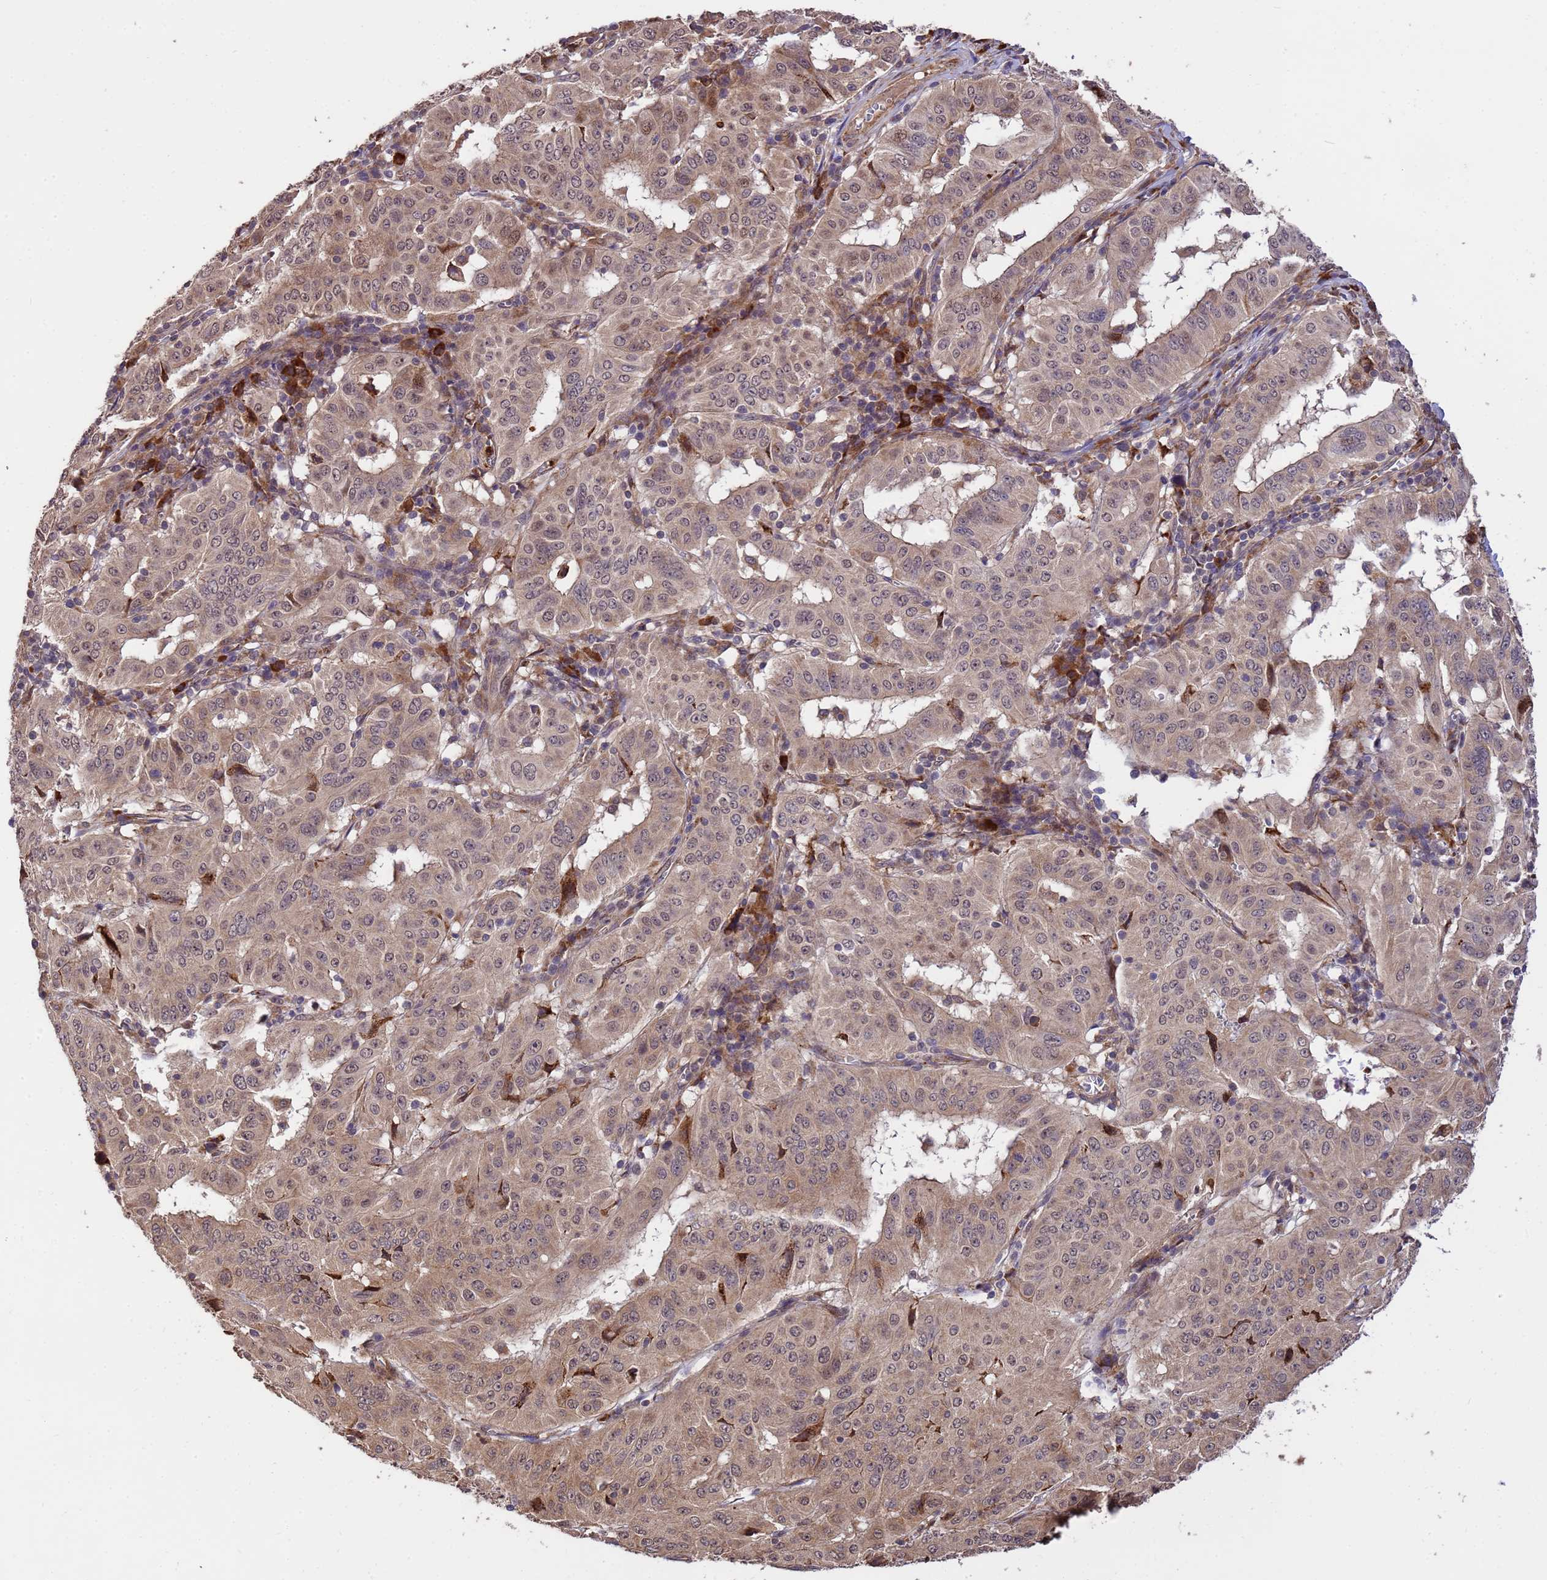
{"staining": {"intensity": "weak", "quantity": ">75%", "location": "cytoplasmic/membranous,nuclear"}, "tissue": "pancreatic cancer", "cell_type": "Tumor cells", "image_type": "cancer", "snomed": [{"axis": "morphology", "description": "Adenocarcinoma, NOS"}, {"axis": "topography", "description": "Pancreas"}], "caption": "Immunohistochemical staining of human pancreatic adenocarcinoma displays low levels of weak cytoplasmic/membranous and nuclear expression in about >75% of tumor cells.", "gene": "ZNF619", "patient": {"sex": "male", "age": 63}}